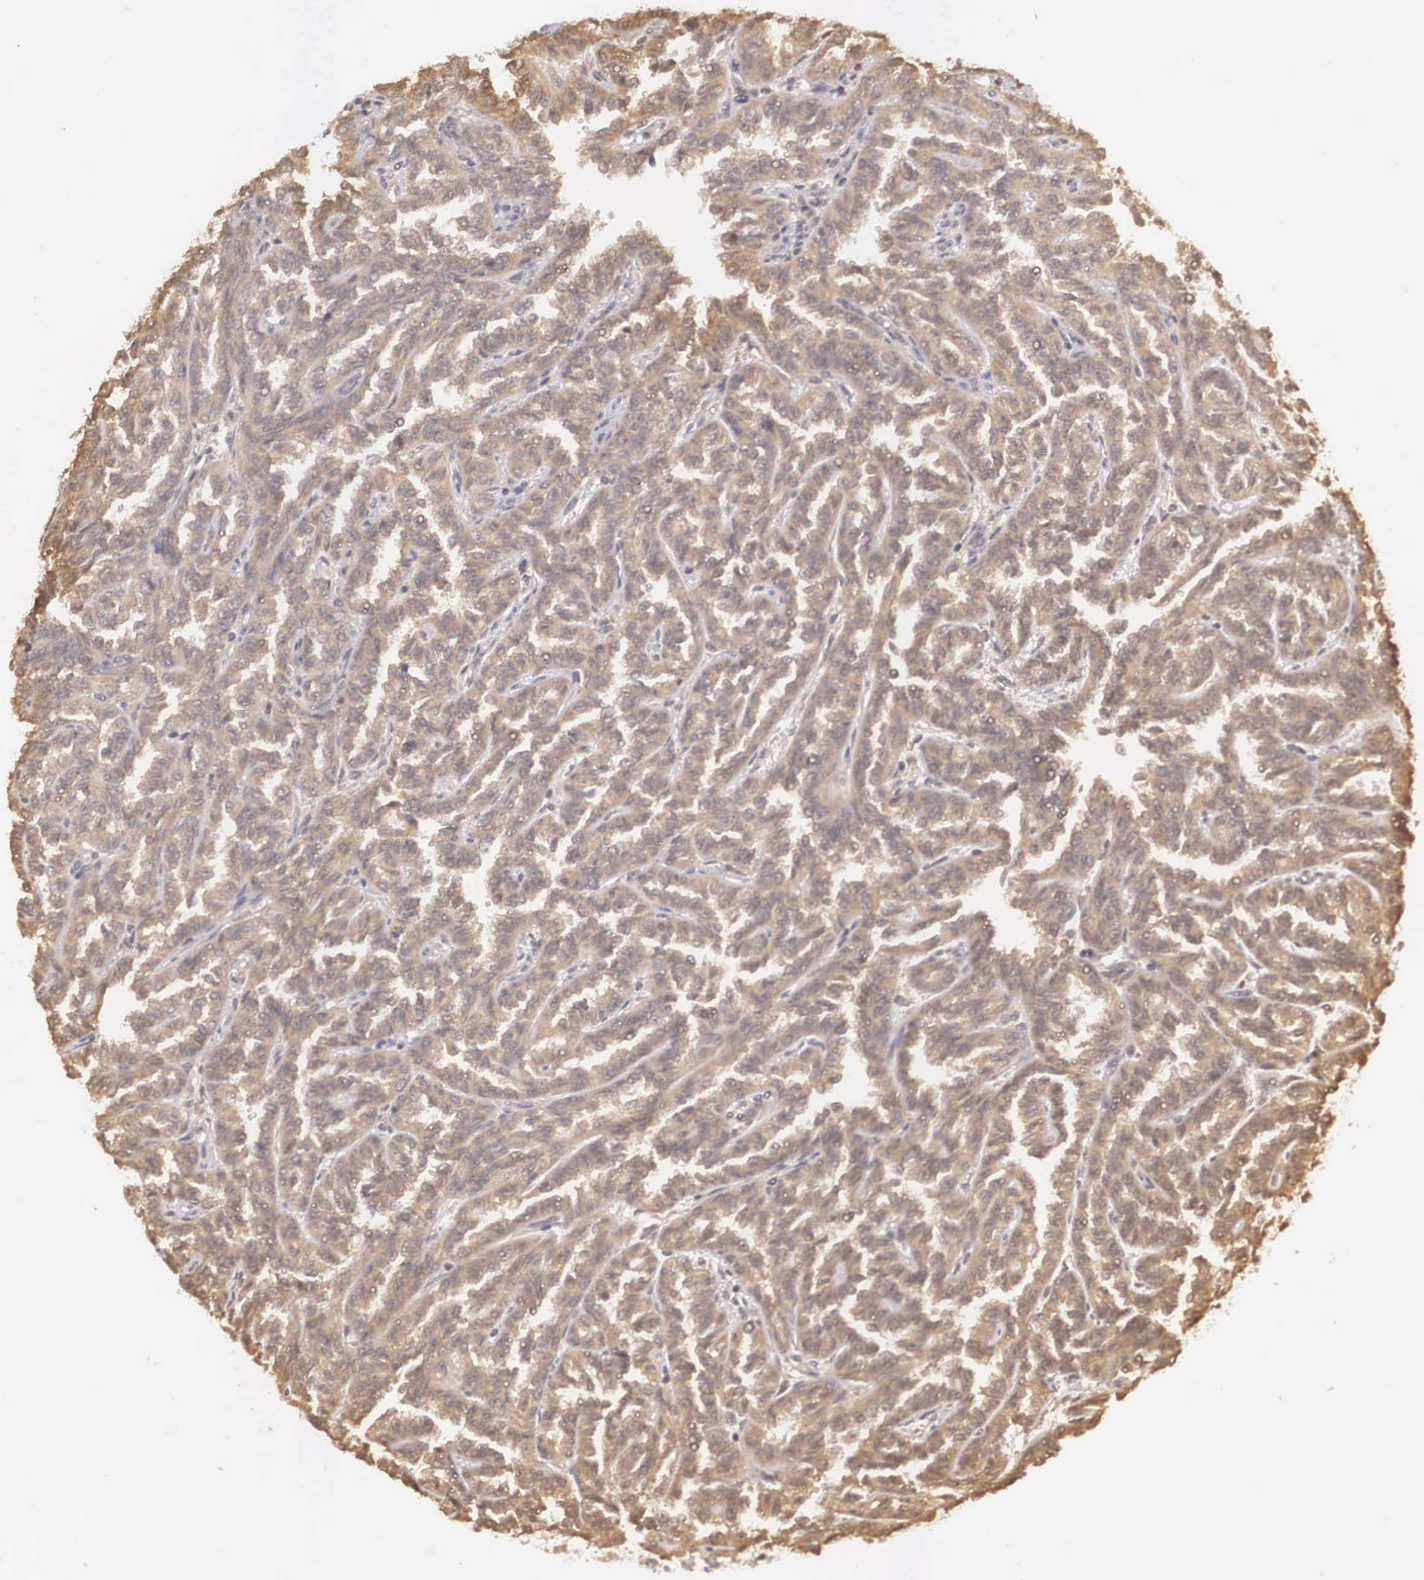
{"staining": {"intensity": "moderate", "quantity": ">75%", "location": "cytoplasmic/membranous"}, "tissue": "renal cancer", "cell_type": "Tumor cells", "image_type": "cancer", "snomed": [{"axis": "morphology", "description": "Inflammation, NOS"}, {"axis": "morphology", "description": "Adenocarcinoma, NOS"}, {"axis": "topography", "description": "Kidney"}], "caption": "A brown stain shows moderate cytoplasmic/membranous positivity of a protein in renal cancer tumor cells. (Stains: DAB in brown, nuclei in blue, Microscopy: brightfield microscopy at high magnification).", "gene": "BCL6", "patient": {"sex": "male", "age": 68}}